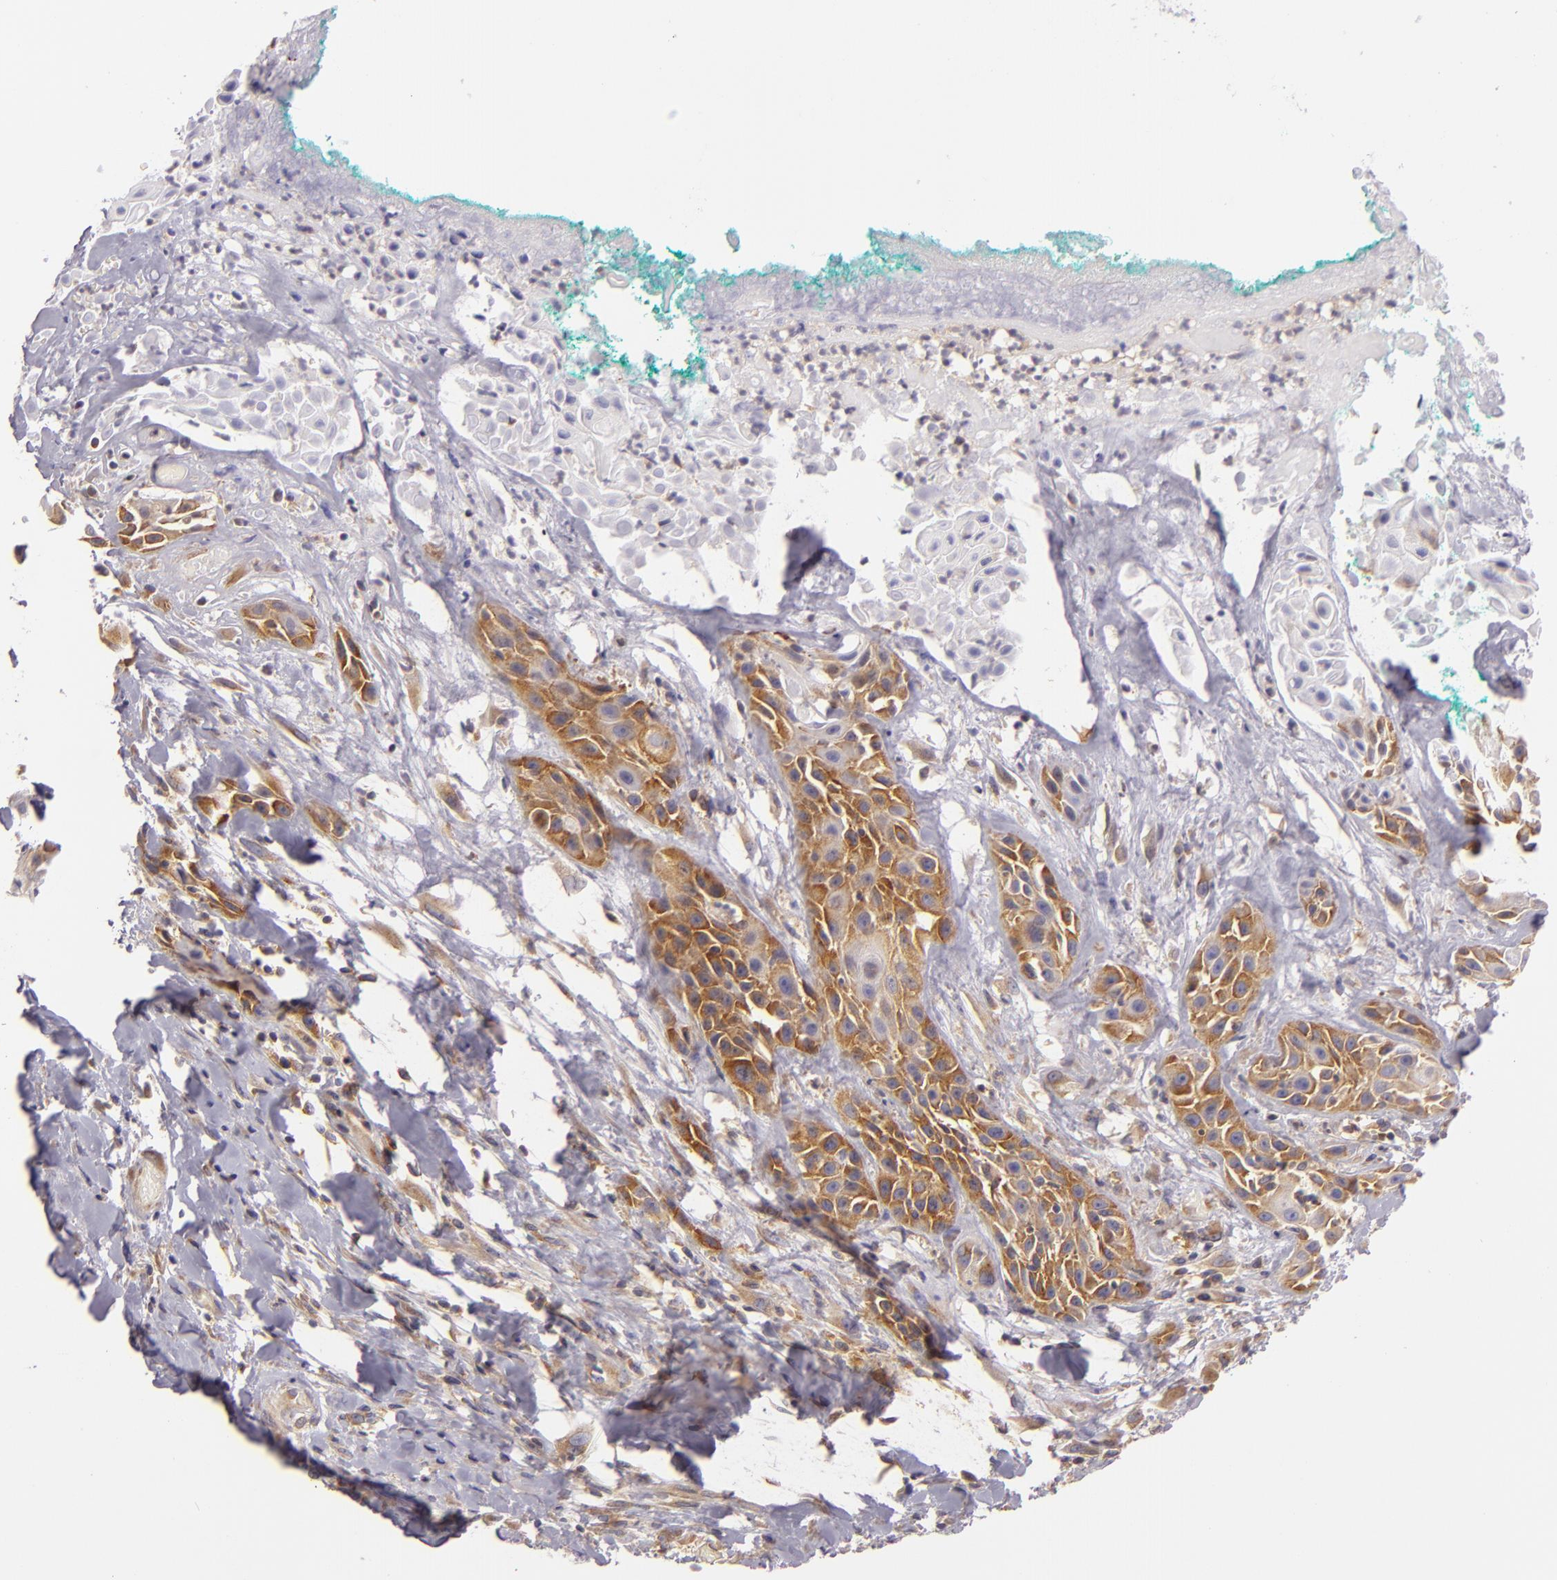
{"staining": {"intensity": "moderate", "quantity": "25%-75%", "location": "cytoplasmic/membranous"}, "tissue": "skin cancer", "cell_type": "Tumor cells", "image_type": "cancer", "snomed": [{"axis": "morphology", "description": "Squamous cell carcinoma, NOS"}, {"axis": "topography", "description": "Skin"}, {"axis": "topography", "description": "Anal"}], "caption": "Human skin squamous cell carcinoma stained for a protein (brown) reveals moderate cytoplasmic/membranous positive staining in about 25%-75% of tumor cells.", "gene": "UPF3B", "patient": {"sex": "male", "age": 64}}